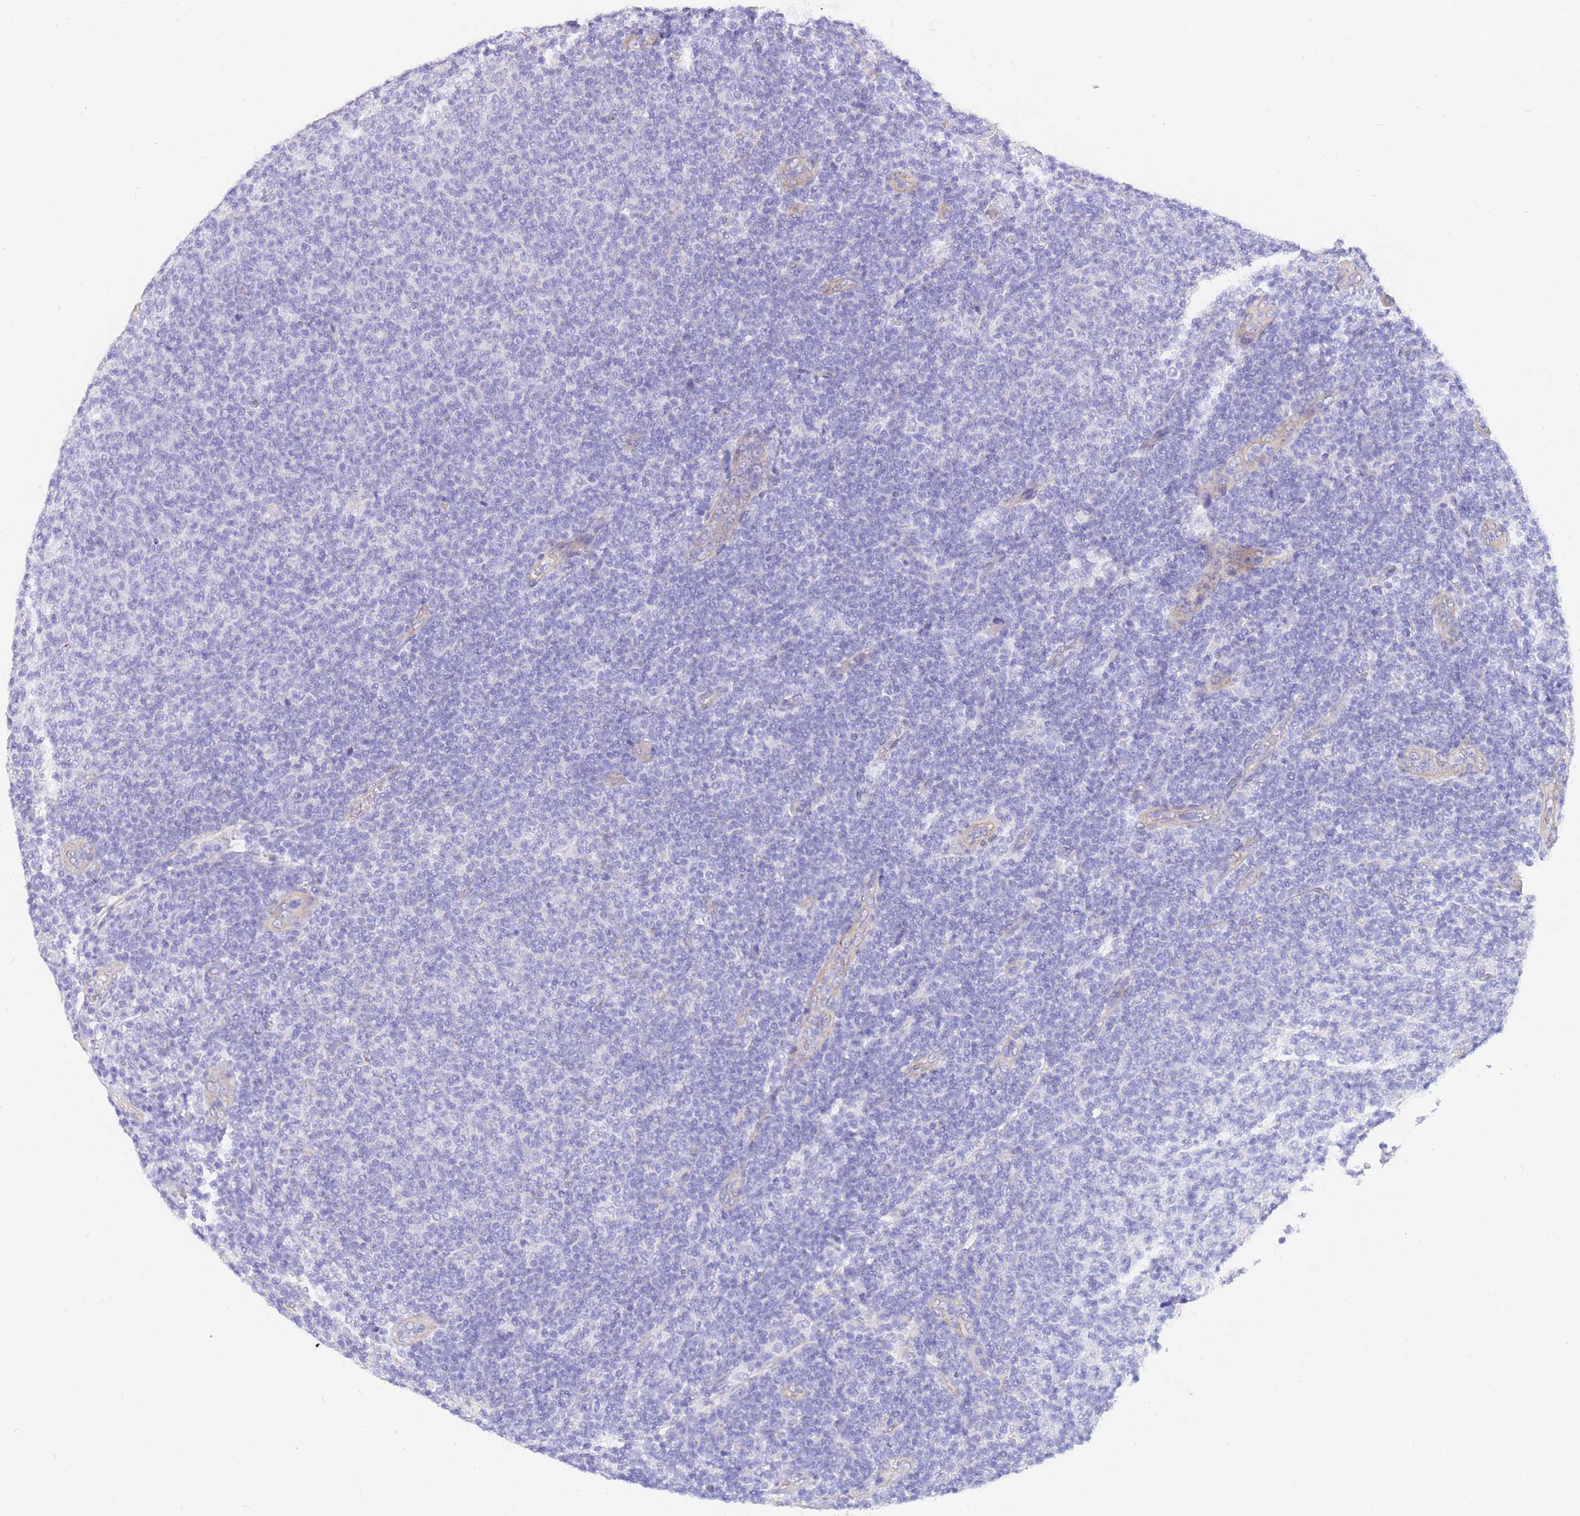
{"staining": {"intensity": "negative", "quantity": "none", "location": "none"}, "tissue": "lymphoma", "cell_type": "Tumor cells", "image_type": "cancer", "snomed": [{"axis": "morphology", "description": "Malignant lymphoma, non-Hodgkin's type, Low grade"}, {"axis": "topography", "description": "Lymph node"}], "caption": "Immunohistochemistry (IHC) micrograph of malignant lymphoma, non-Hodgkin's type (low-grade) stained for a protein (brown), which displays no staining in tumor cells. (DAB IHC, high magnification).", "gene": "SRSF12", "patient": {"sex": "male", "age": 66}}